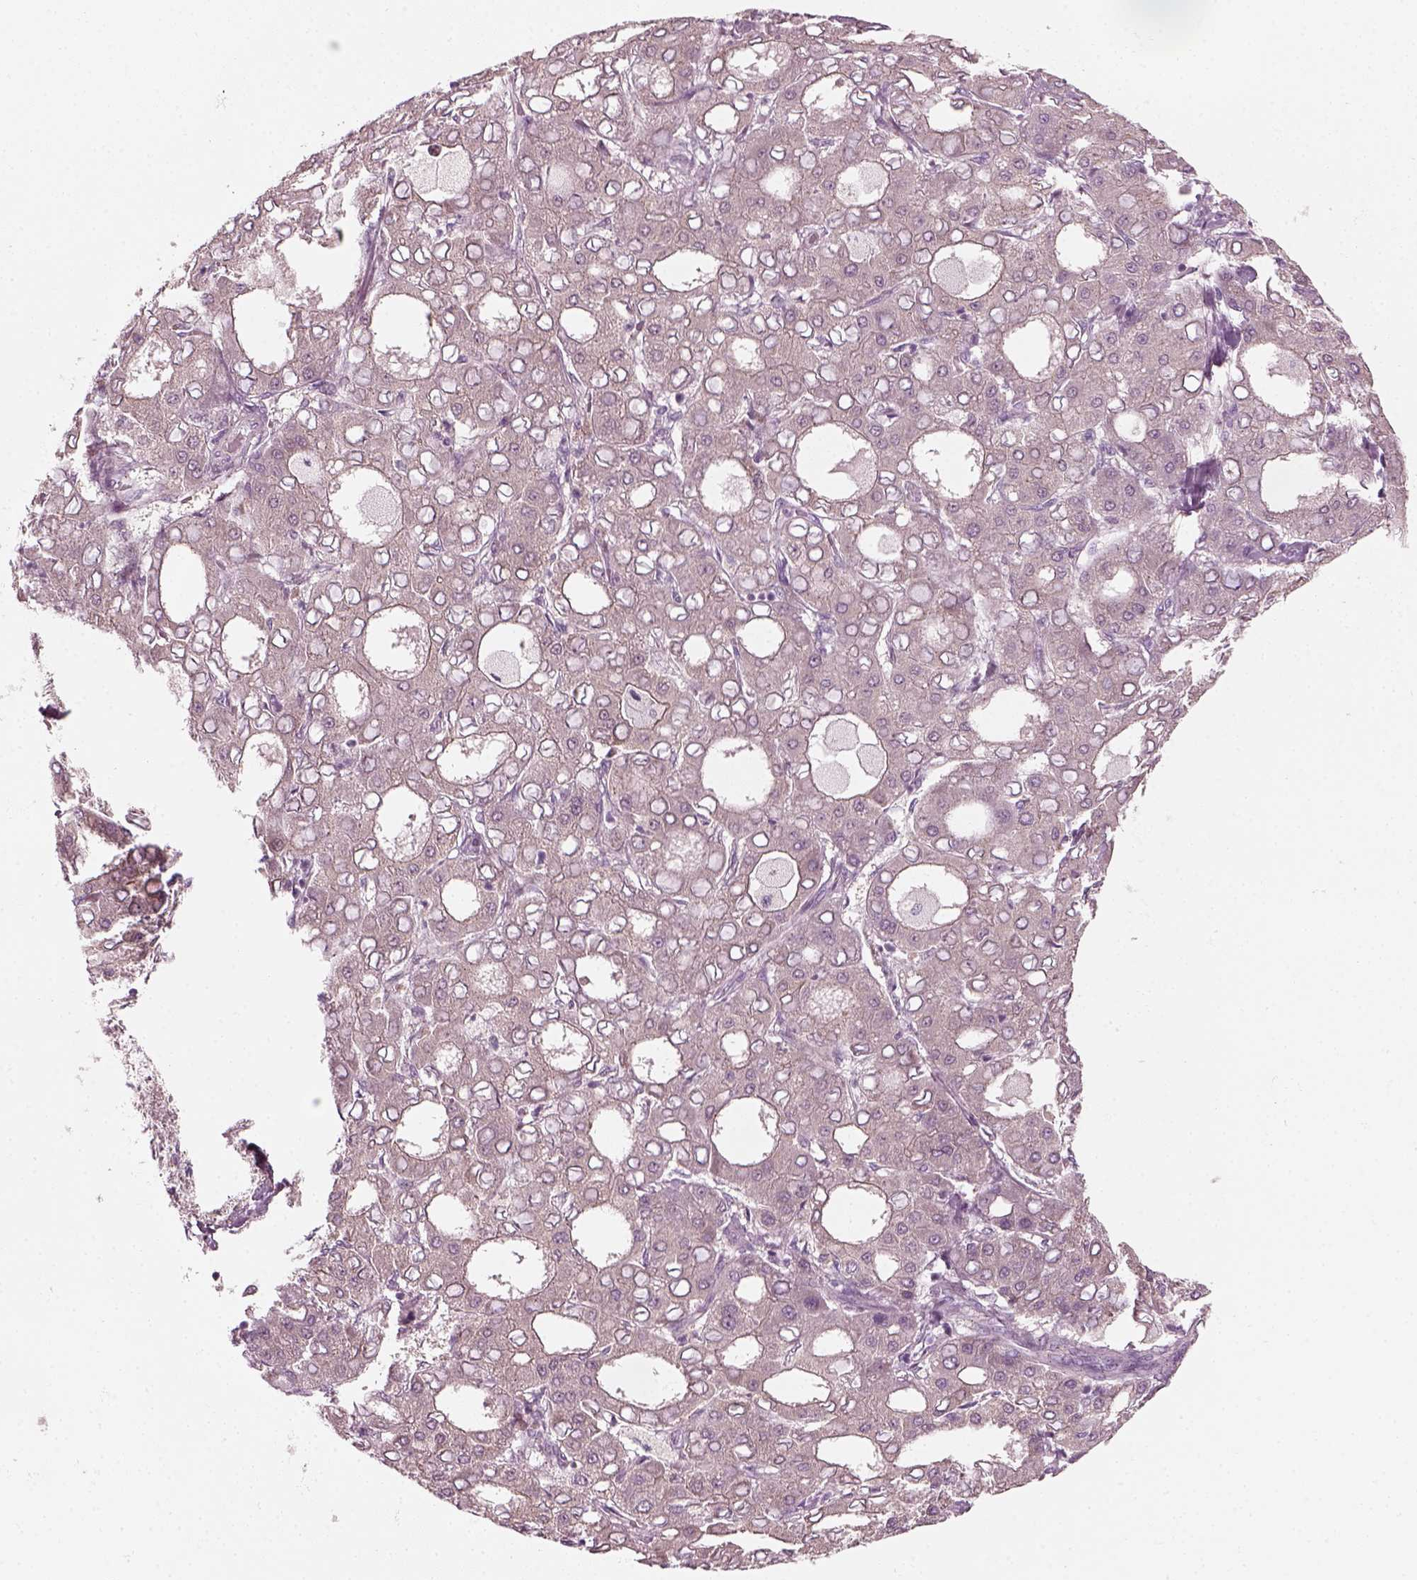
{"staining": {"intensity": "negative", "quantity": "none", "location": "none"}, "tissue": "liver cancer", "cell_type": "Tumor cells", "image_type": "cancer", "snomed": [{"axis": "morphology", "description": "Carcinoma, Hepatocellular, NOS"}, {"axis": "topography", "description": "Liver"}], "caption": "A micrograph of liver cancer stained for a protein reveals no brown staining in tumor cells.", "gene": "MLIP", "patient": {"sex": "male", "age": 65}}